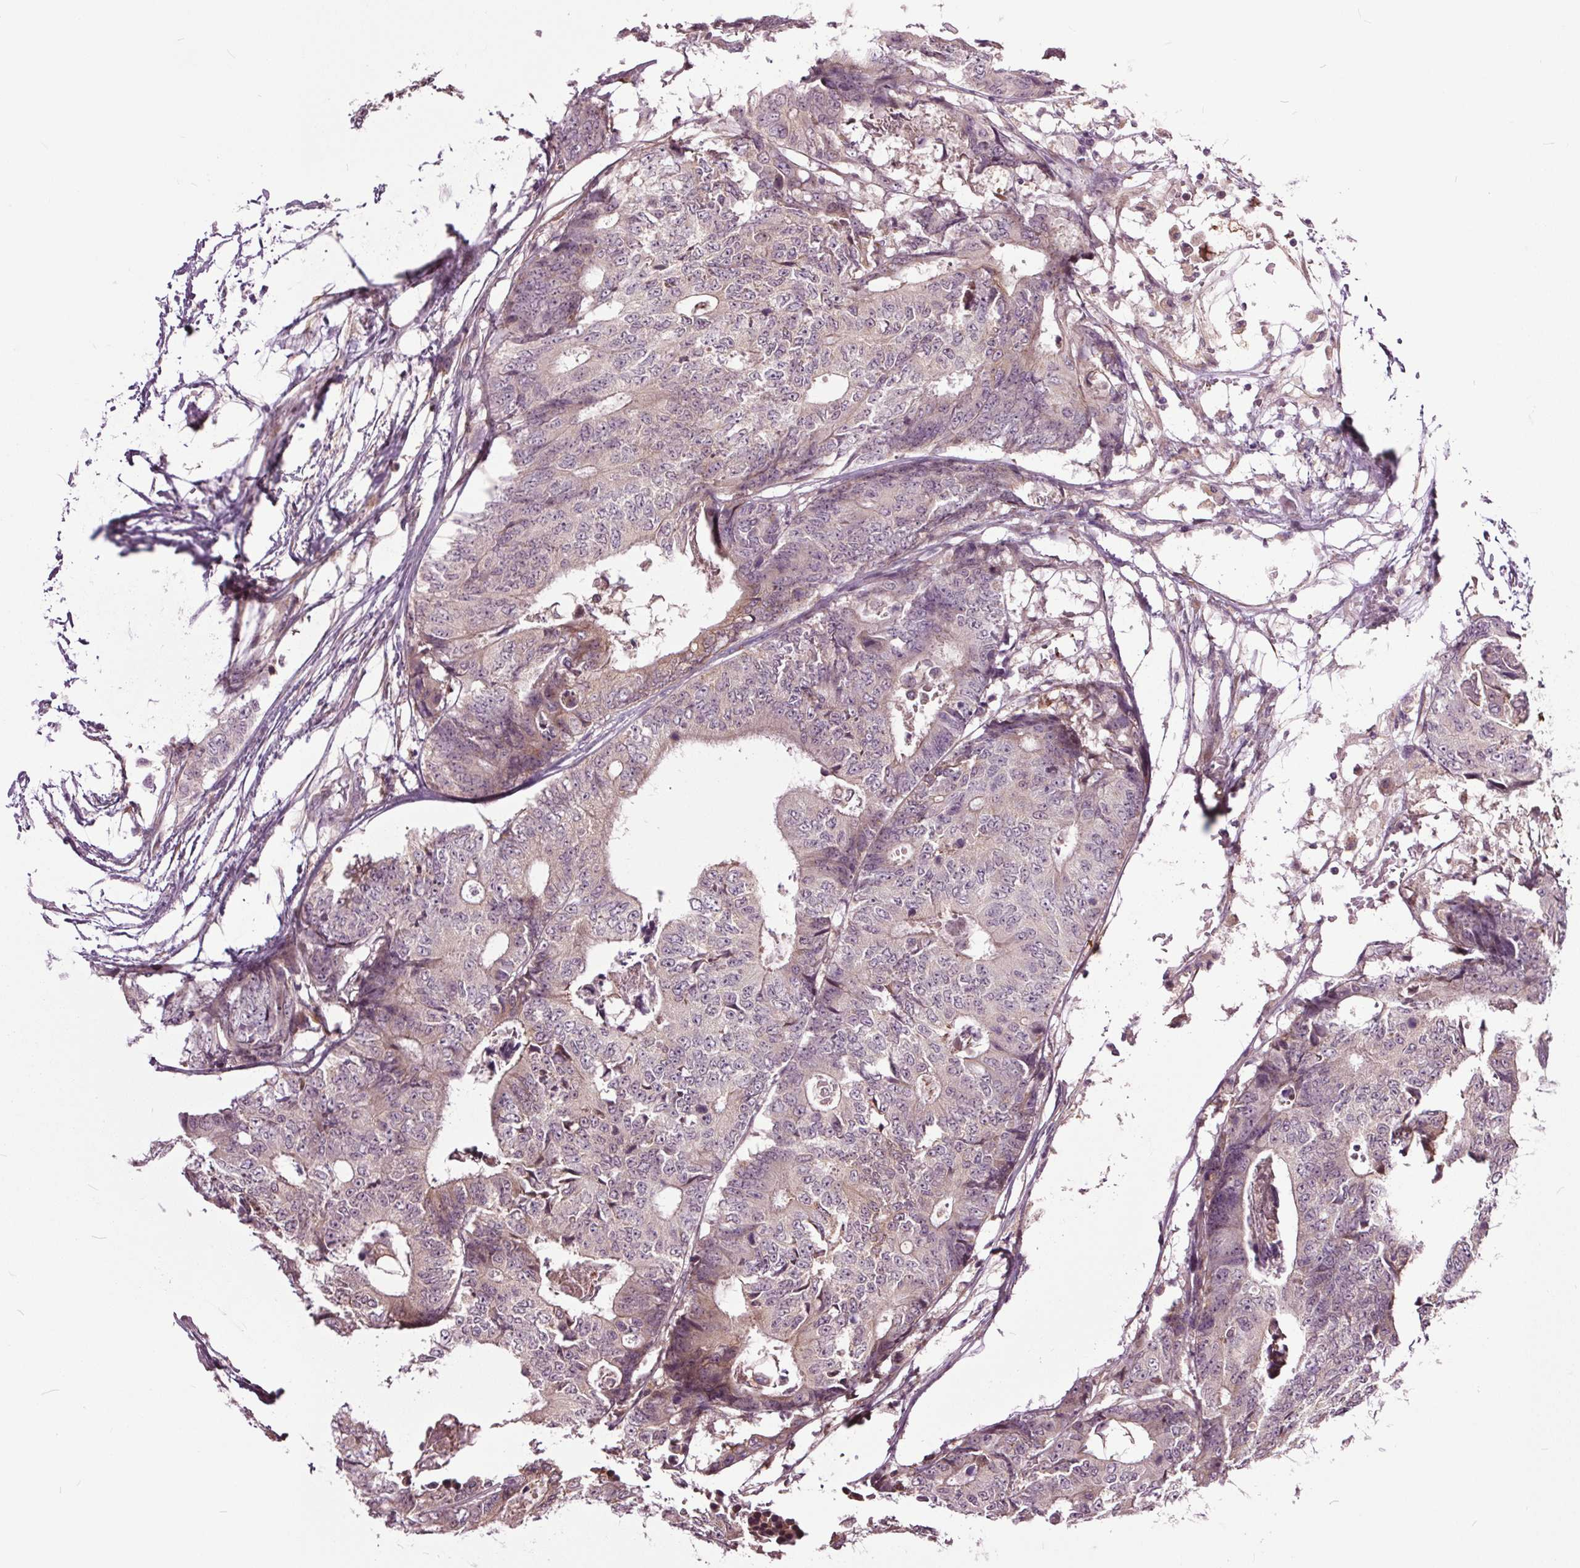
{"staining": {"intensity": "weak", "quantity": "<25%", "location": "cytoplasmic/membranous"}, "tissue": "colorectal cancer", "cell_type": "Tumor cells", "image_type": "cancer", "snomed": [{"axis": "morphology", "description": "Adenocarcinoma, NOS"}, {"axis": "topography", "description": "Colon"}], "caption": "Tumor cells show no significant positivity in adenocarcinoma (colorectal).", "gene": "HAUS5", "patient": {"sex": "female", "age": 48}}